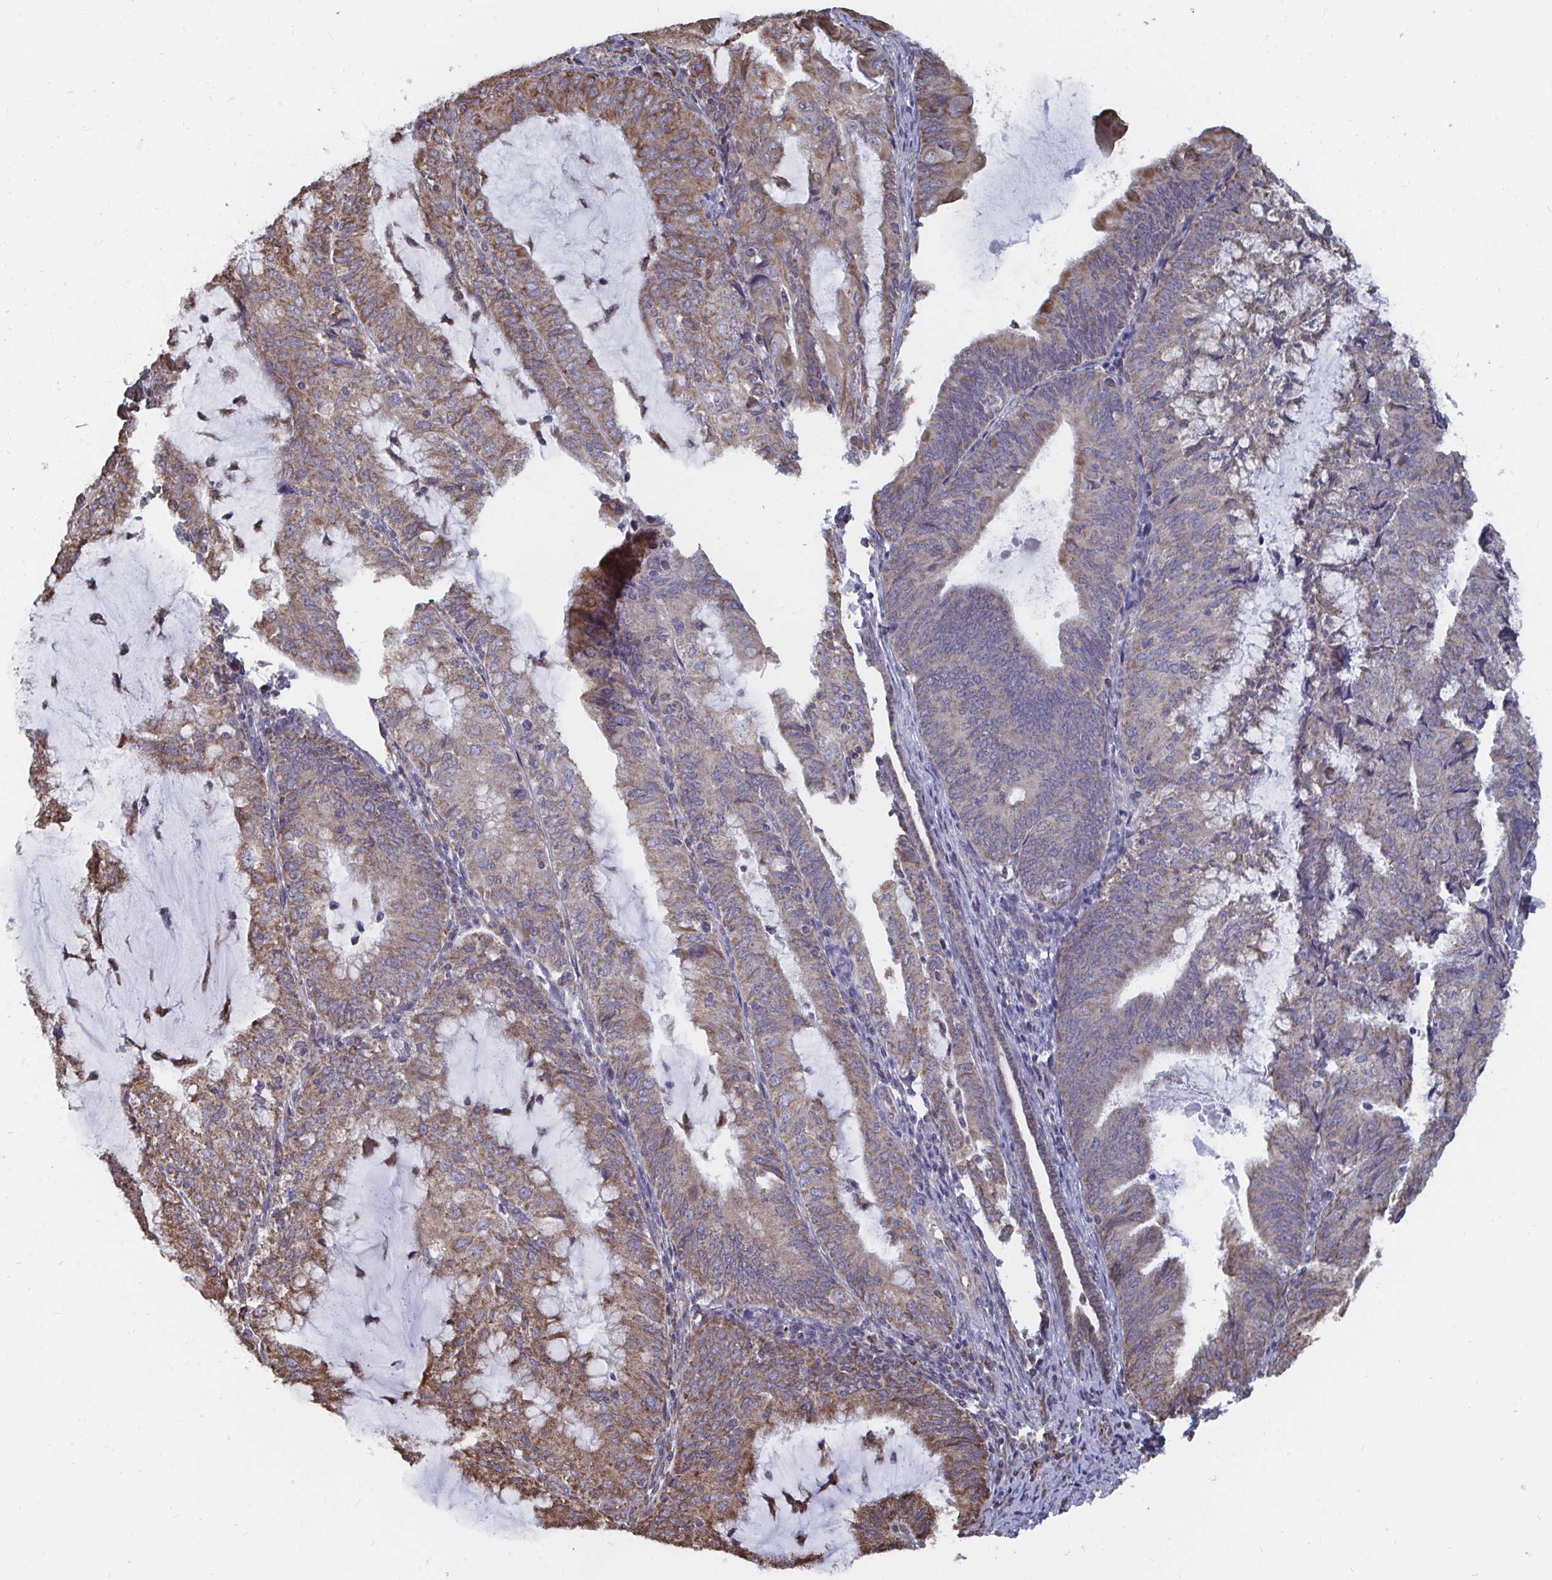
{"staining": {"intensity": "moderate", "quantity": ">75%", "location": "cytoplasmic/membranous"}, "tissue": "endometrial cancer", "cell_type": "Tumor cells", "image_type": "cancer", "snomed": [{"axis": "morphology", "description": "Adenocarcinoma, NOS"}, {"axis": "topography", "description": "Endometrium"}], "caption": "Endometrial cancer stained with DAB immunohistochemistry shows medium levels of moderate cytoplasmic/membranous staining in about >75% of tumor cells.", "gene": "ELAVL1", "patient": {"sex": "female", "age": 81}}